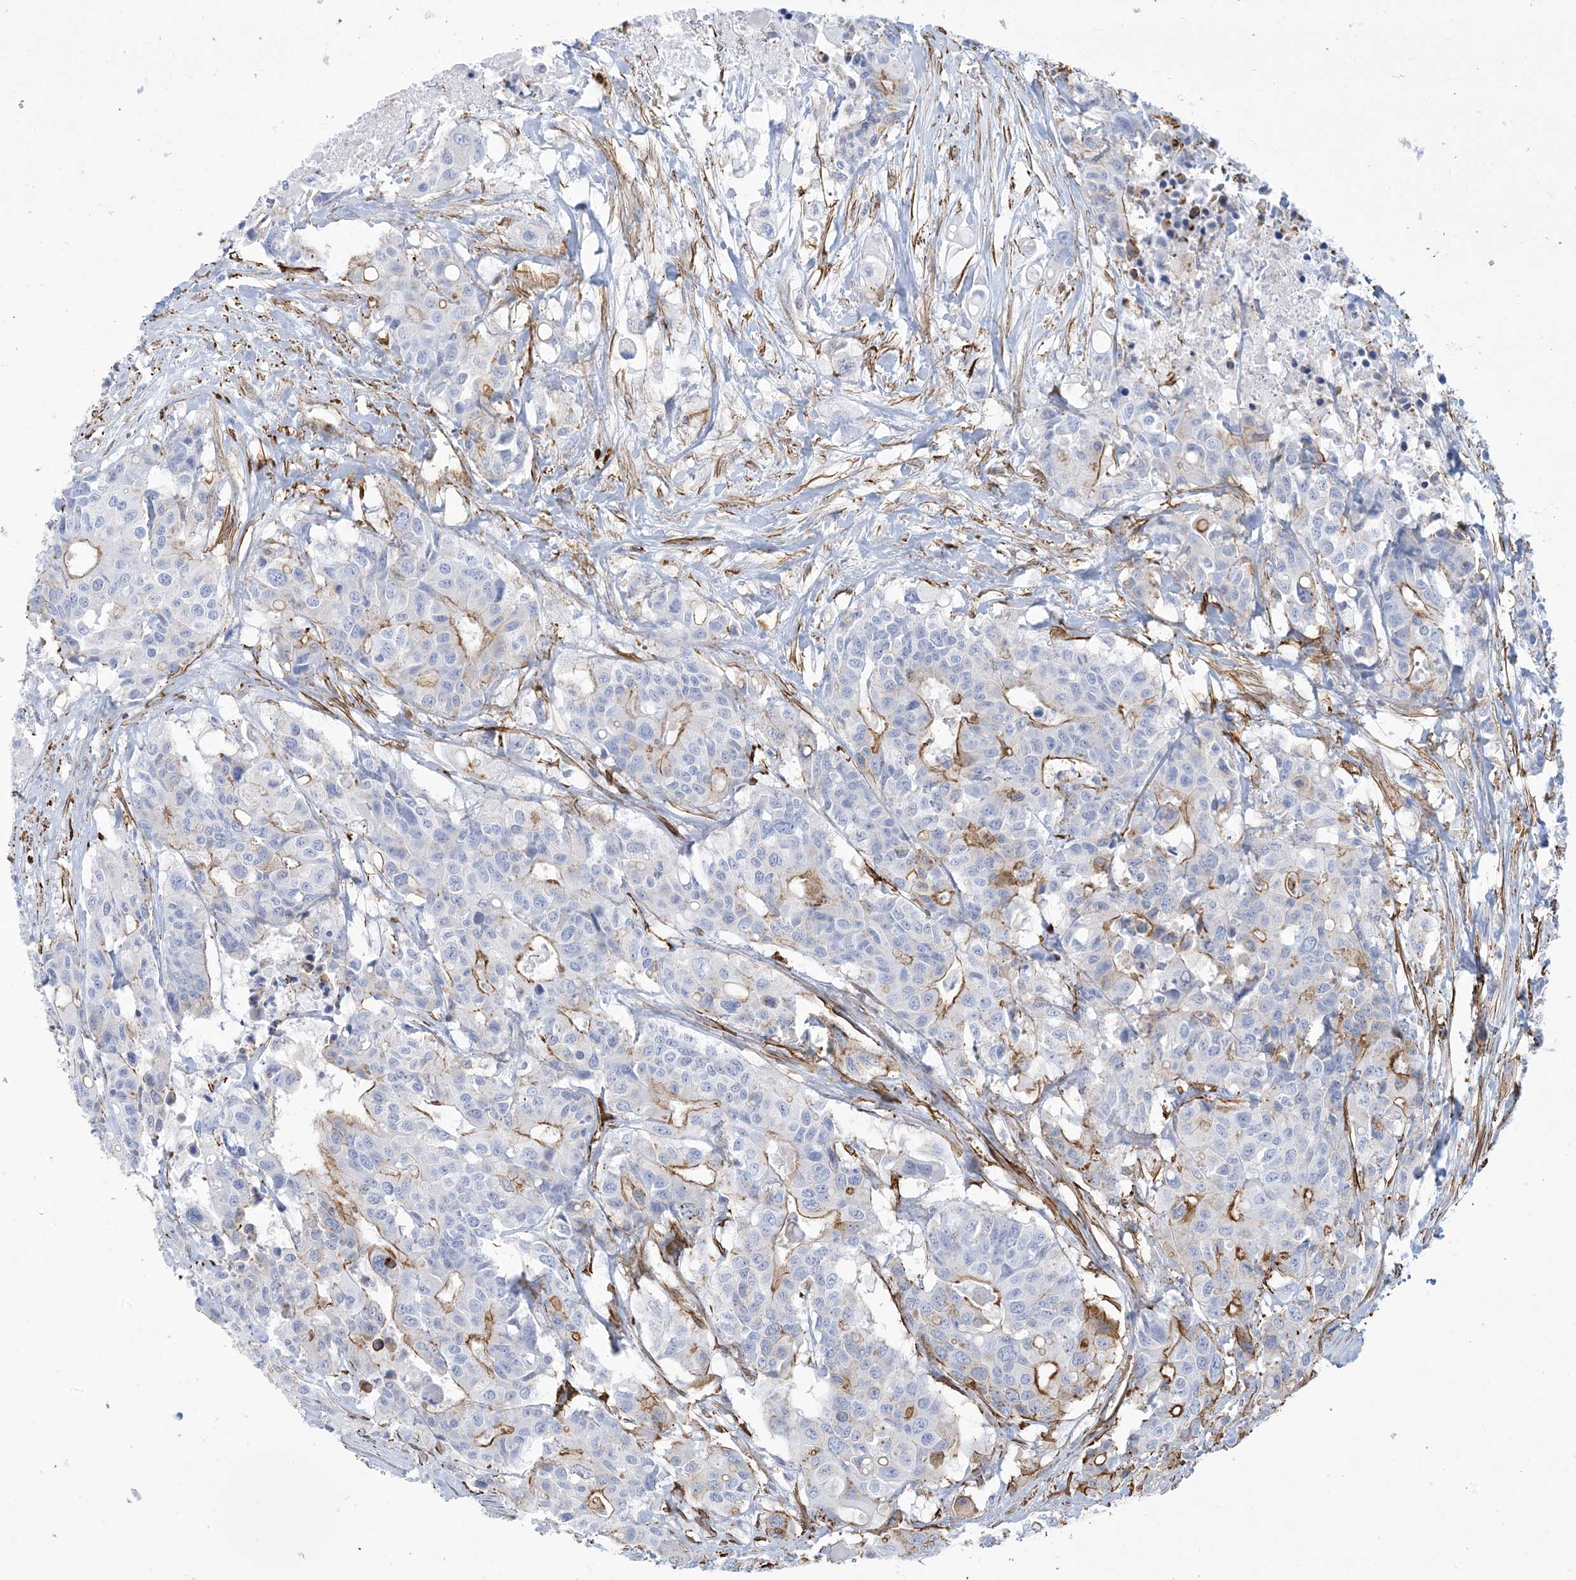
{"staining": {"intensity": "strong", "quantity": "<25%", "location": "cytoplasmic/membranous"}, "tissue": "colorectal cancer", "cell_type": "Tumor cells", "image_type": "cancer", "snomed": [{"axis": "morphology", "description": "Adenocarcinoma, NOS"}, {"axis": "topography", "description": "Colon"}], "caption": "High-power microscopy captured an IHC histopathology image of colorectal adenocarcinoma, revealing strong cytoplasmic/membranous positivity in about <25% of tumor cells.", "gene": "B3GNT7", "patient": {"sex": "male", "age": 77}}